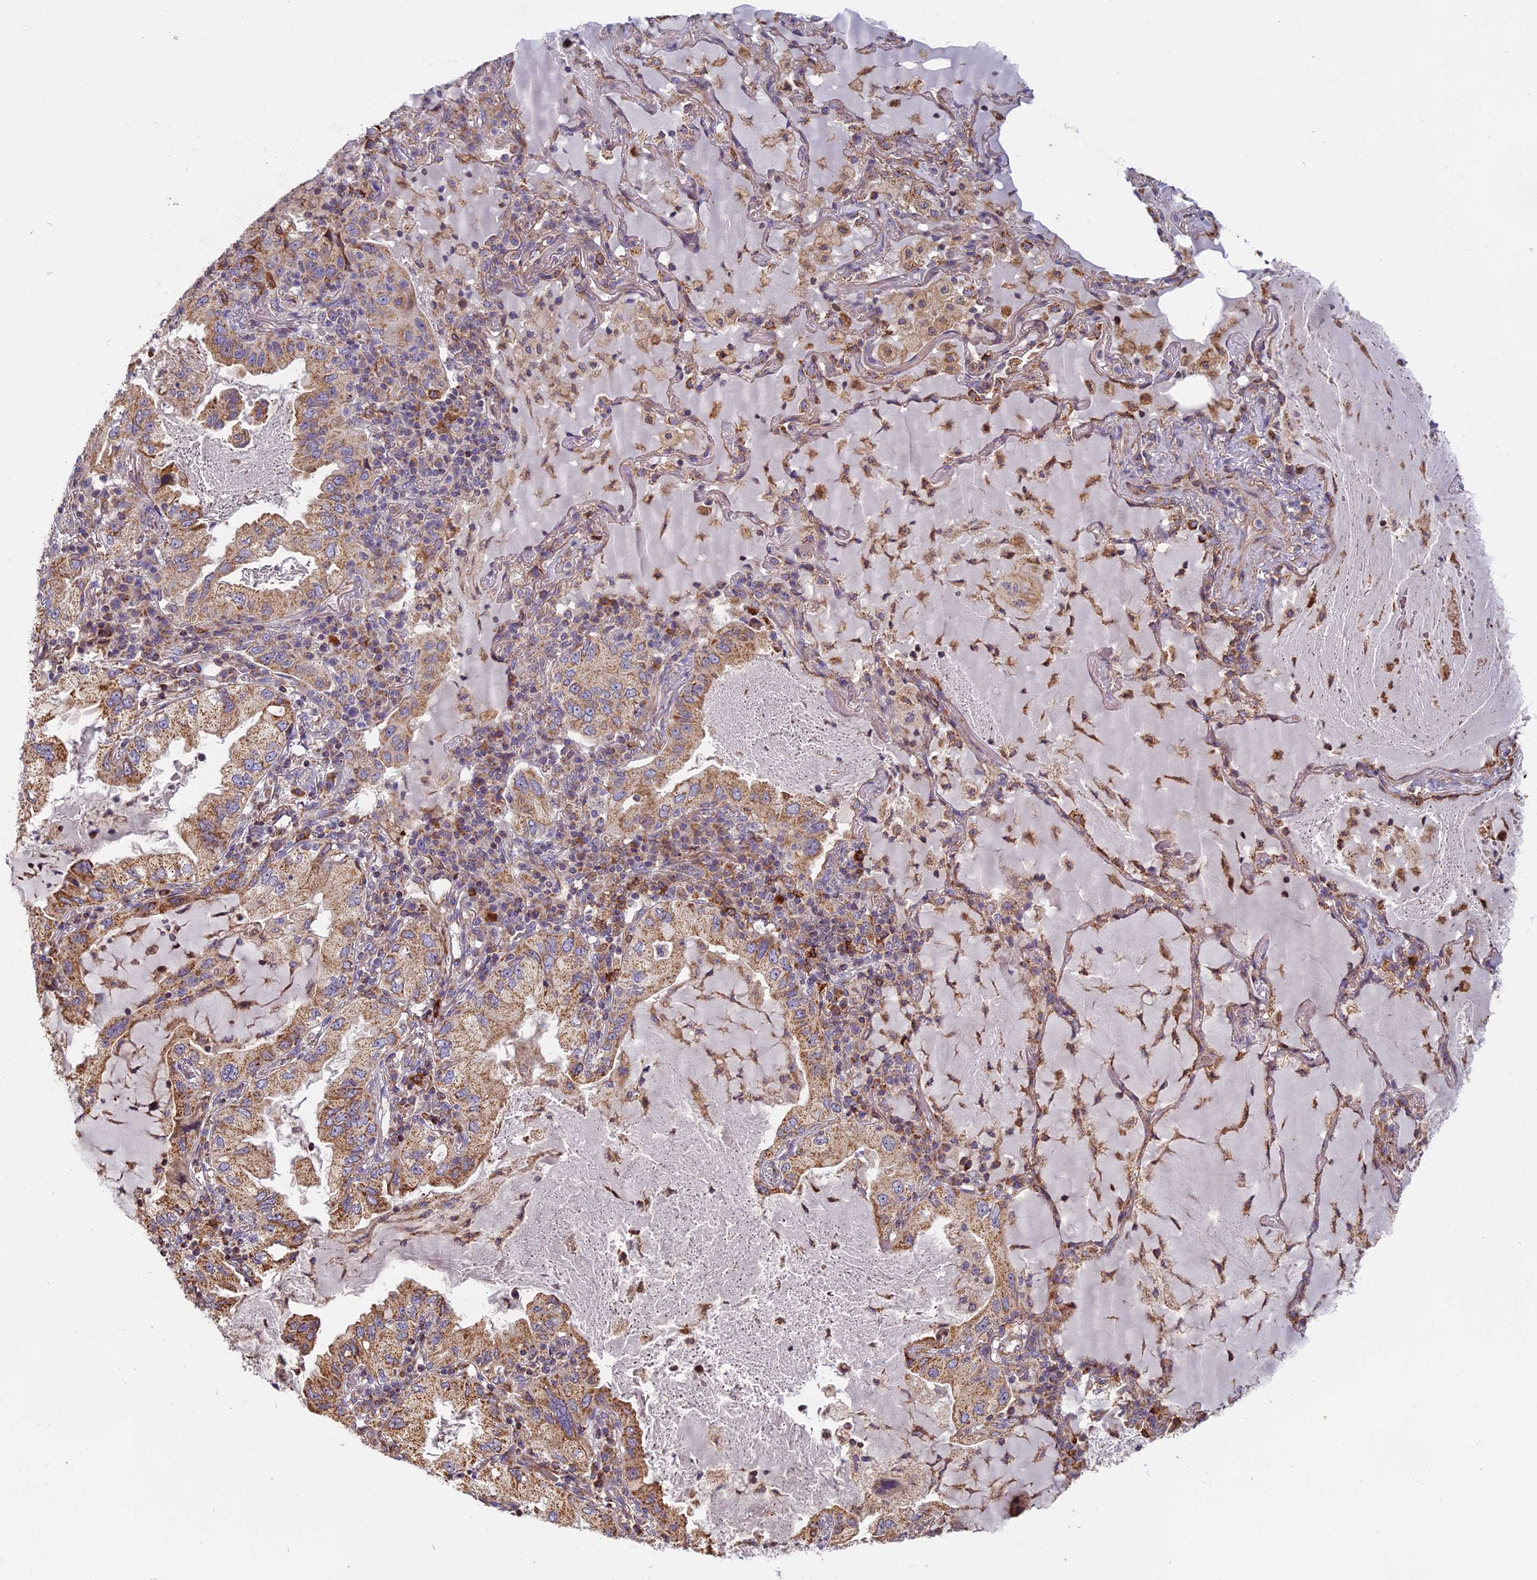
{"staining": {"intensity": "moderate", "quantity": ">75%", "location": "cytoplasmic/membranous"}, "tissue": "lung cancer", "cell_type": "Tumor cells", "image_type": "cancer", "snomed": [{"axis": "morphology", "description": "Adenocarcinoma, NOS"}, {"axis": "topography", "description": "Lung"}], "caption": "Brown immunohistochemical staining in human lung adenocarcinoma shows moderate cytoplasmic/membranous positivity in approximately >75% of tumor cells.", "gene": "EDAR", "patient": {"sex": "female", "age": 69}}